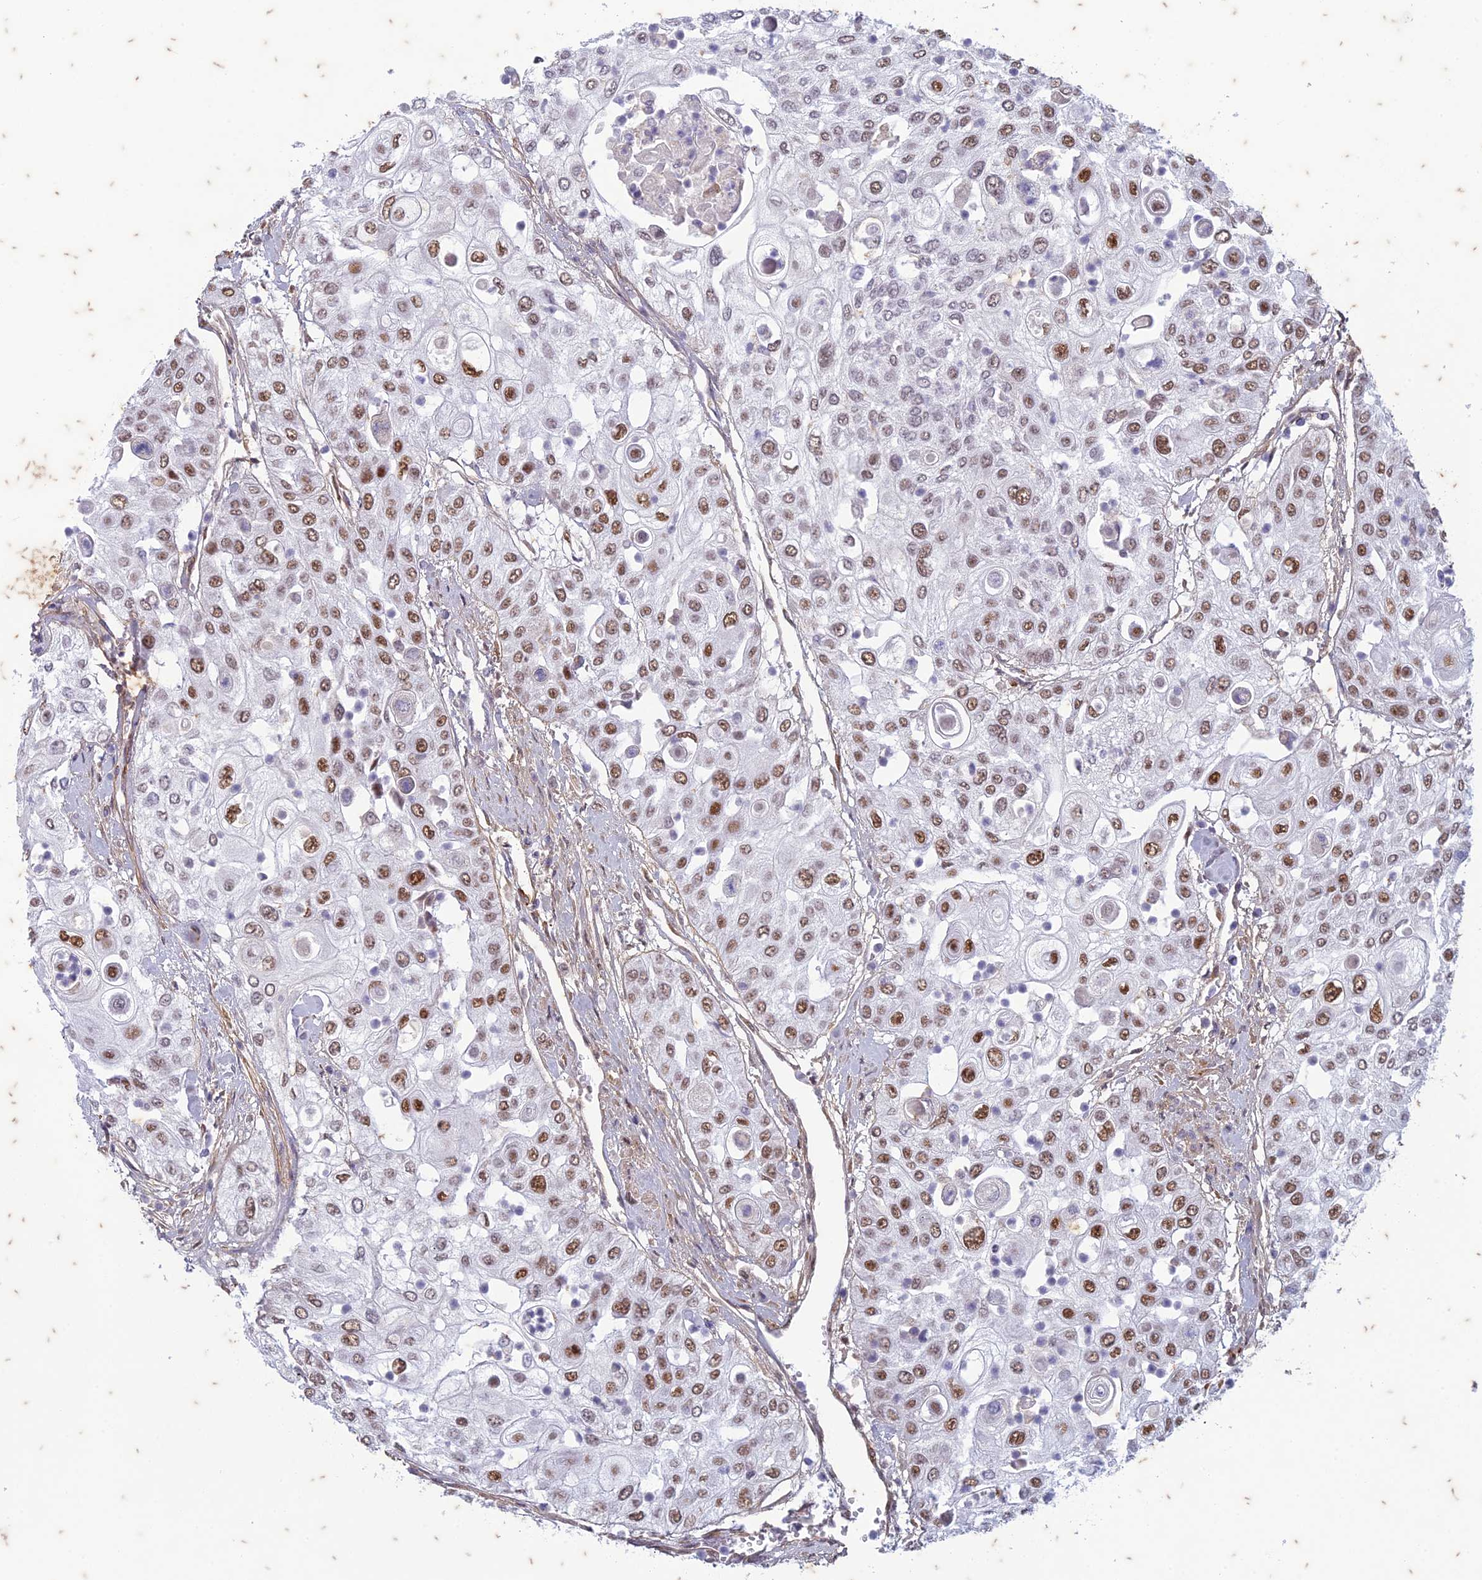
{"staining": {"intensity": "moderate", "quantity": ">75%", "location": "nuclear"}, "tissue": "urothelial cancer", "cell_type": "Tumor cells", "image_type": "cancer", "snomed": [{"axis": "morphology", "description": "Urothelial carcinoma, High grade"}, {"axis": "topography", "description": "Urinary bladder"}], "caption": "This is an image of immunohistochemistry (IHC) staining of urothelial cancer, which shows moderate positivity in the nuclear of tumor cells.", "gene": "PABPN1L", "patient": {"sex": "female", "age": 79}}